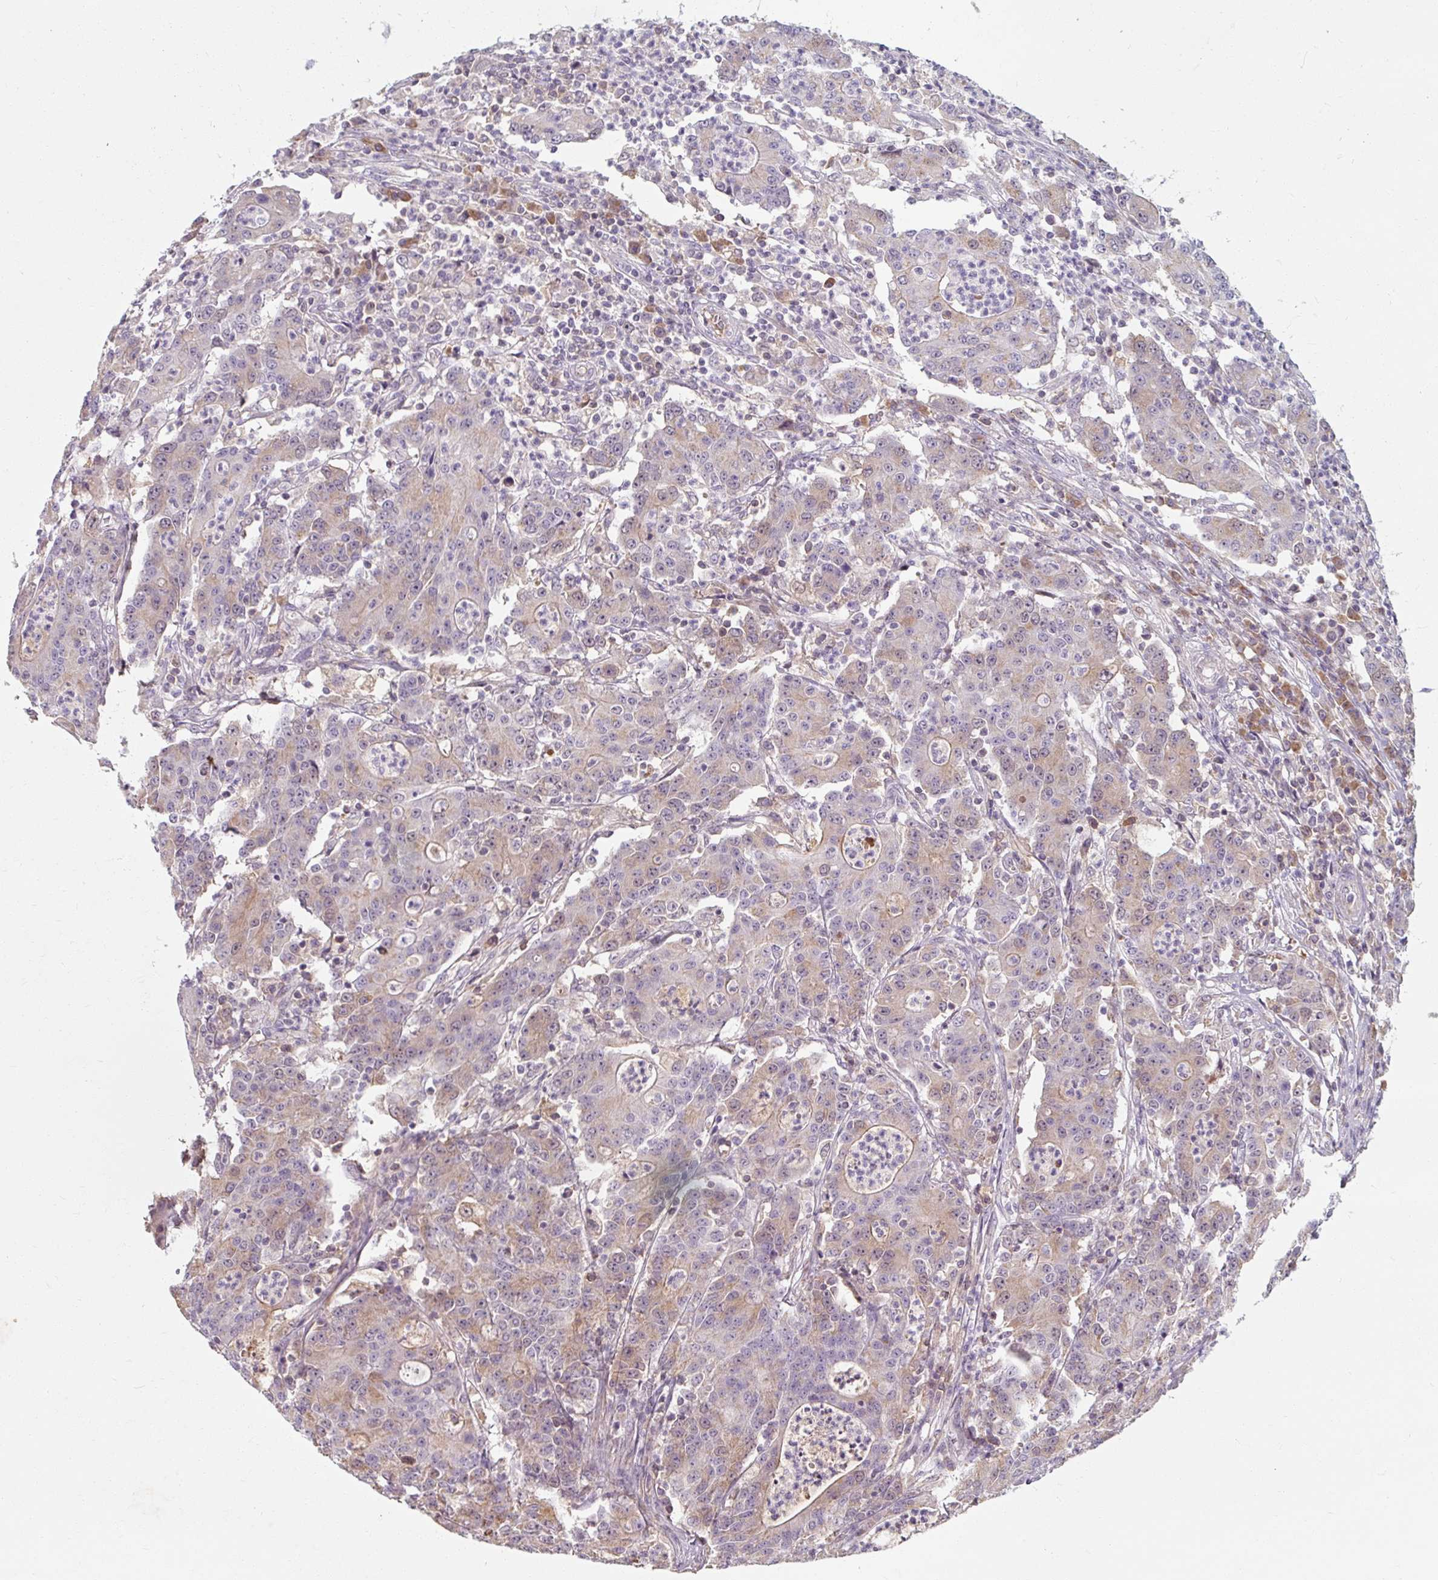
{"staining": {"intensity": "weak", "quantity": "<25%", "location": "cytoplasmic/membranous"}, "tissue": "colorectal cancer", "cell_type": "Tumor cells", "image_type": "cancer", "snomed": [{"axis": "morphology", "description": "Adenocarcinoma, NOS"}, {"axis": "topography", "description": "Colon"}], "caption": "Immunohistochemistry (IHC) of adenocarcinoma (colorectal) demonstrates no expression in tumor cells.", "gene": "TSEN54", "patient": {"sex": "male", "age": 83}}